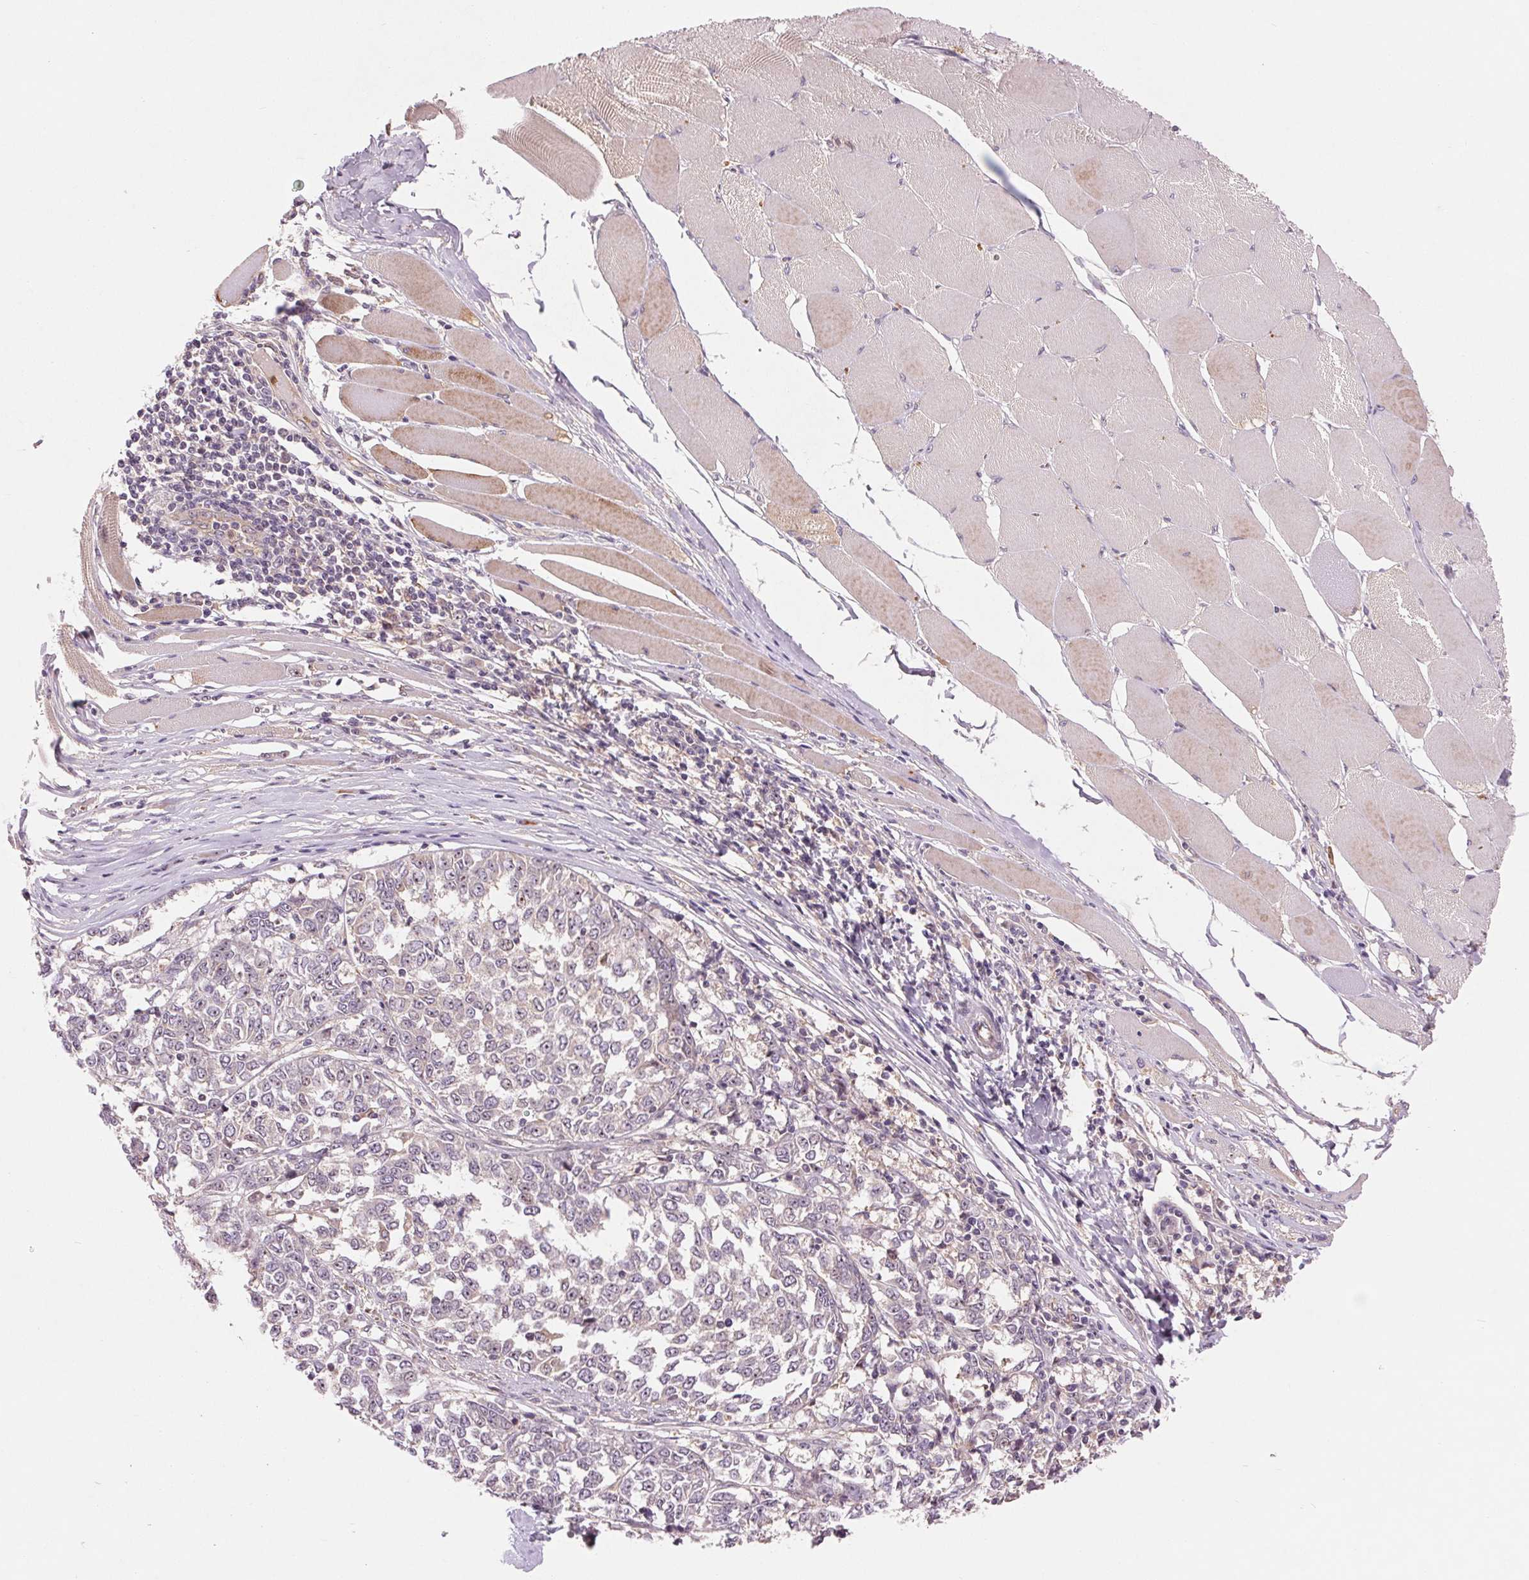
{"staining": {"intensity": "negative", "quantity": "none", "location": "none"}, "tissue": "melanoma", "cell_type": "Tumor cells", "image_type": "cancer", "snomed": [{"axis": "morphology", "description": "Malignant melanoma, NOS"}, {"axis": "topography", "description": "Skin"}], "caption": "Melanoma stained for a protein using immunohistochemistry demonstrates no expression tumor cells.", "gene": "RANBP3L", "patient": {"sex": "female", "age": 72}}